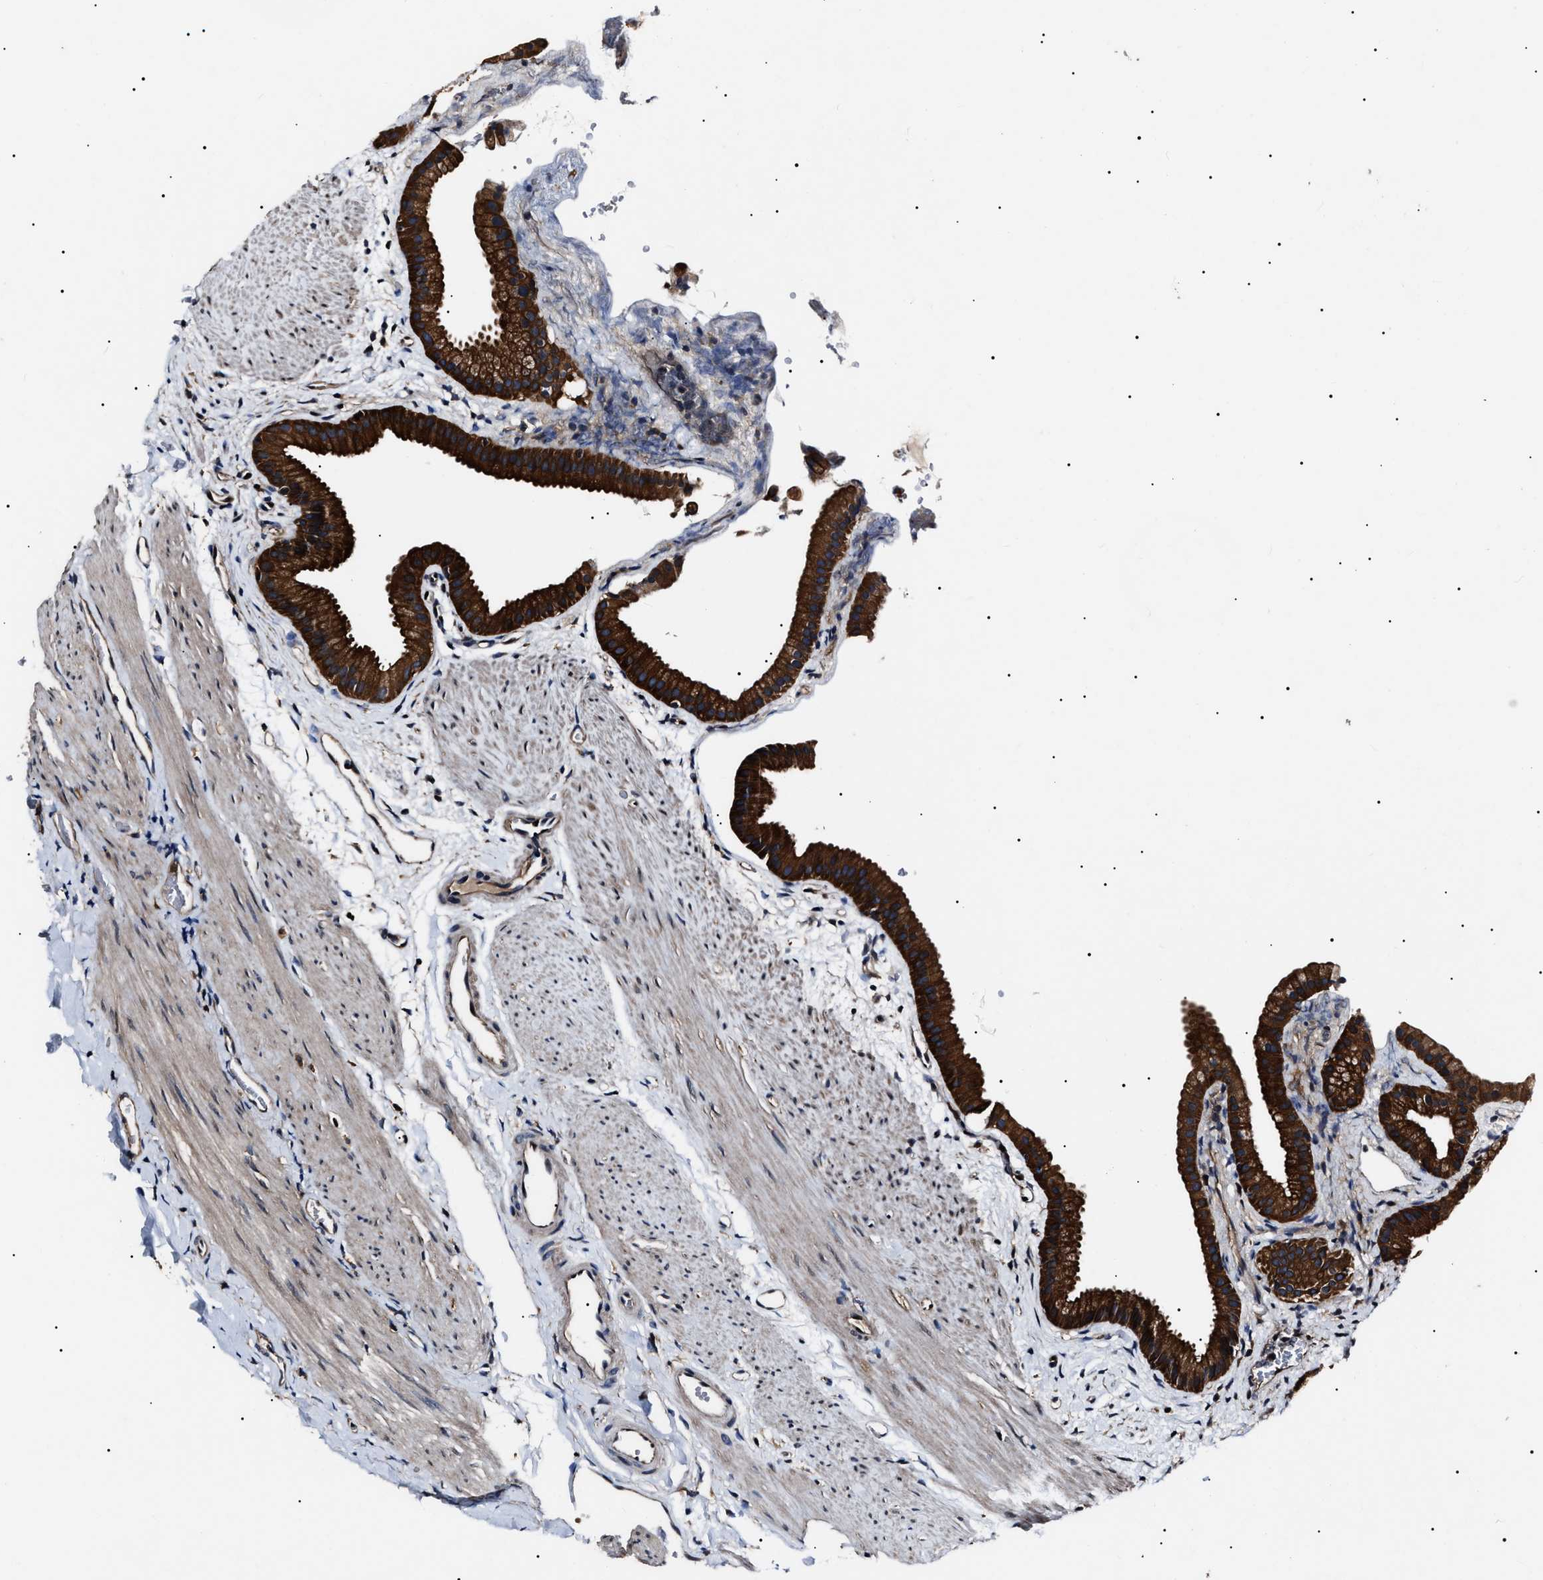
{"staining": {"intensity": "strong", "quantity": ">75%", "location": "cytoplasmic/membranous"}, "tissue": "gallbladder", "cell_type": "Glandular cells", "image_type": "normal", "snomed": [{"axis": "morphology", "description": "Normal tissue, NOS"}, {"axis": "topography", "description": "Gallbladder"}], "caption": "A brown stain highlights strong cytoplasmic/membranous expression of a protein in glandular cells of normal human gallbladder.", "gene": "CCT8", "patient": {"sex": "female", "age": 64}}